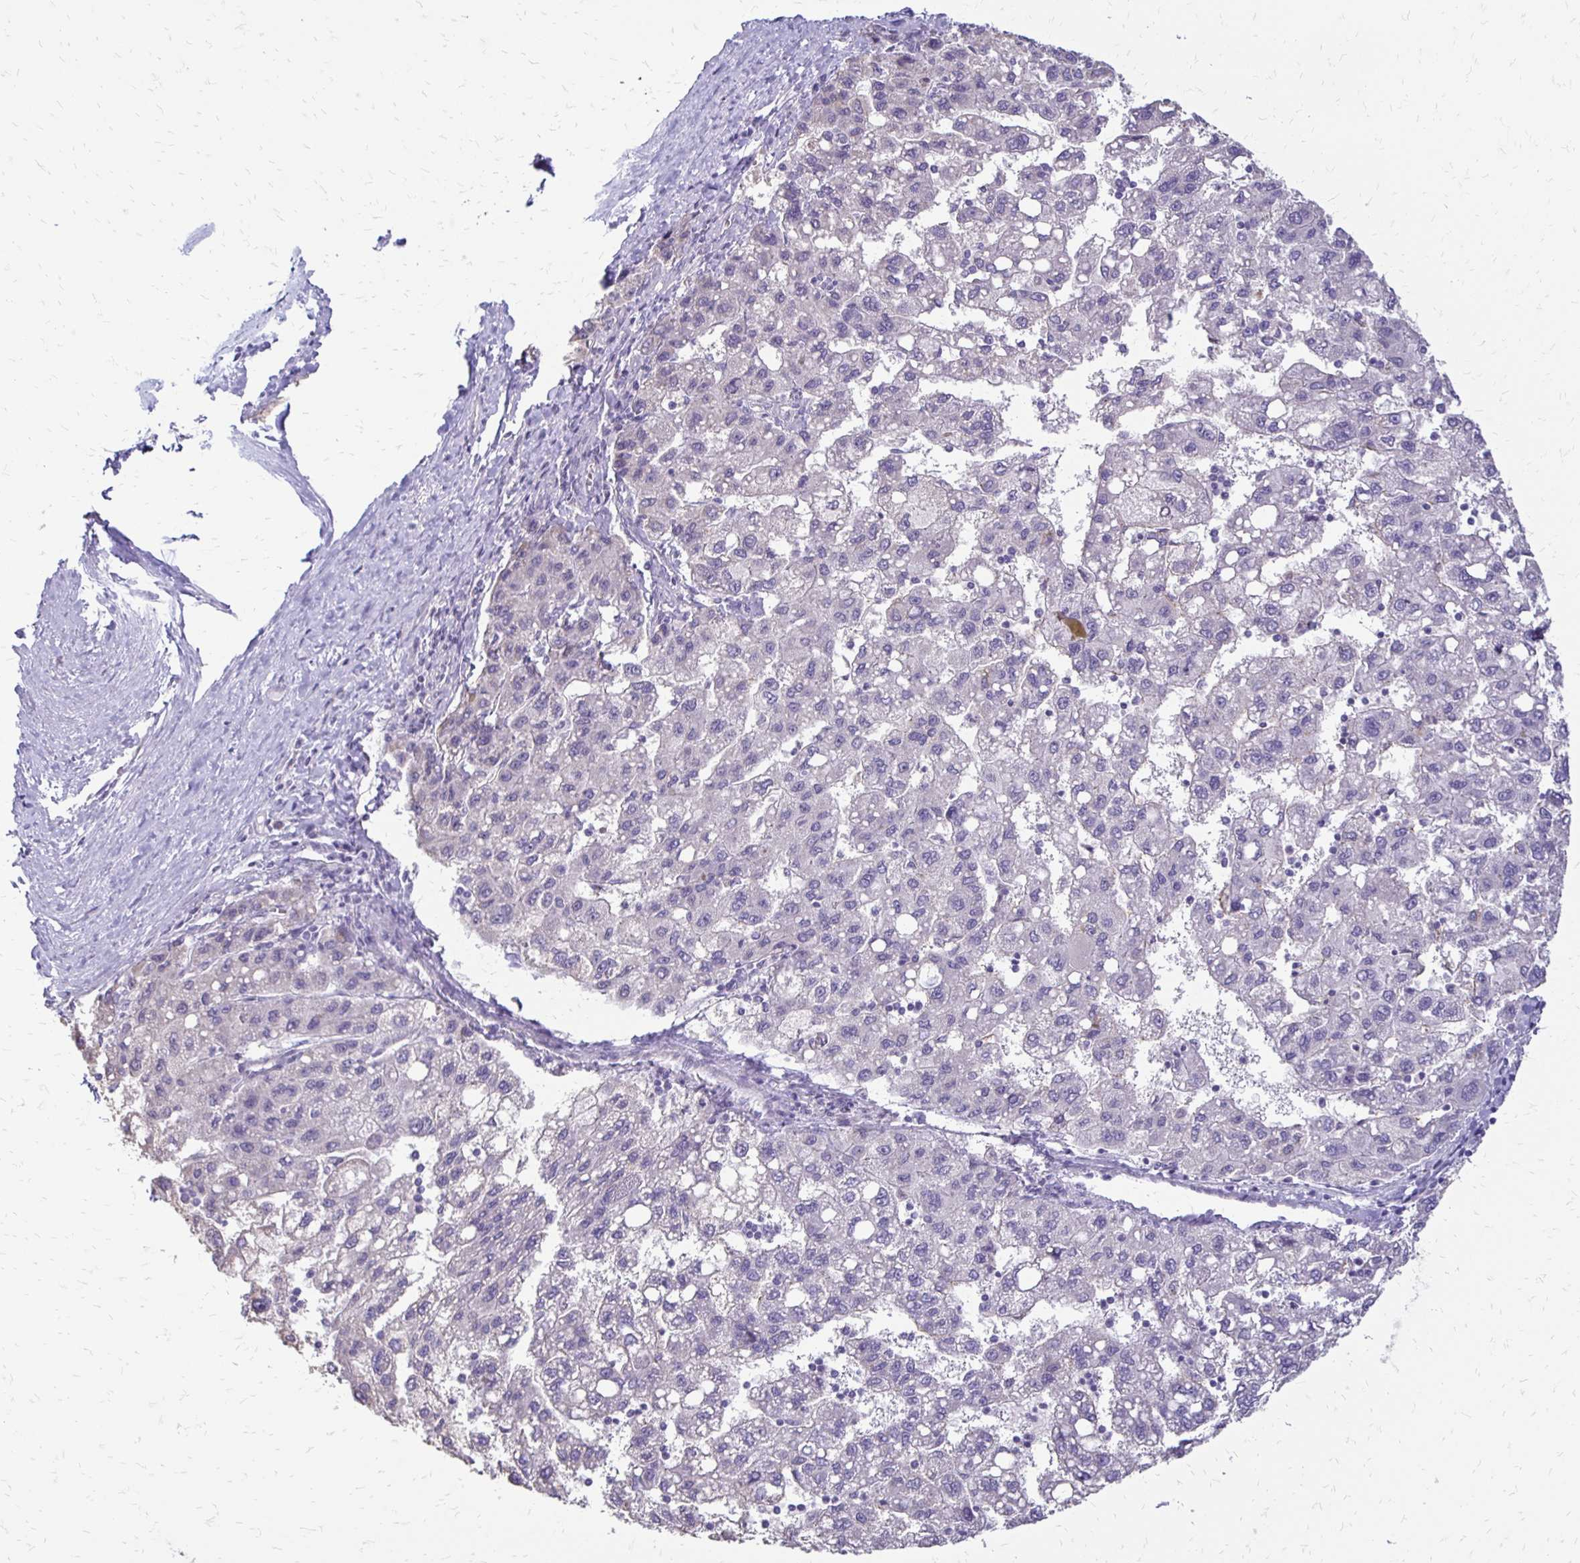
{"staining": {"intensity": "negative", "quantity": "none", "location": "none"}, "tissue": "liver cancer", "cell_type": "Tumor cells", "image_type": "cancer", "snomed": [{"axis": "morphology", "description": "Carcinoma, Hepatocellular, NOS"}, {"axis": "topography", "description": "Liver"}], "caption": "Tumor cells show no significant staining in liver cancer (hepatocellular carcinoma). (Brightfield microscopy of DAB IHC at high magnification).", "gene": "ALPG", "patient": {"sex": "female", "age": 82}}